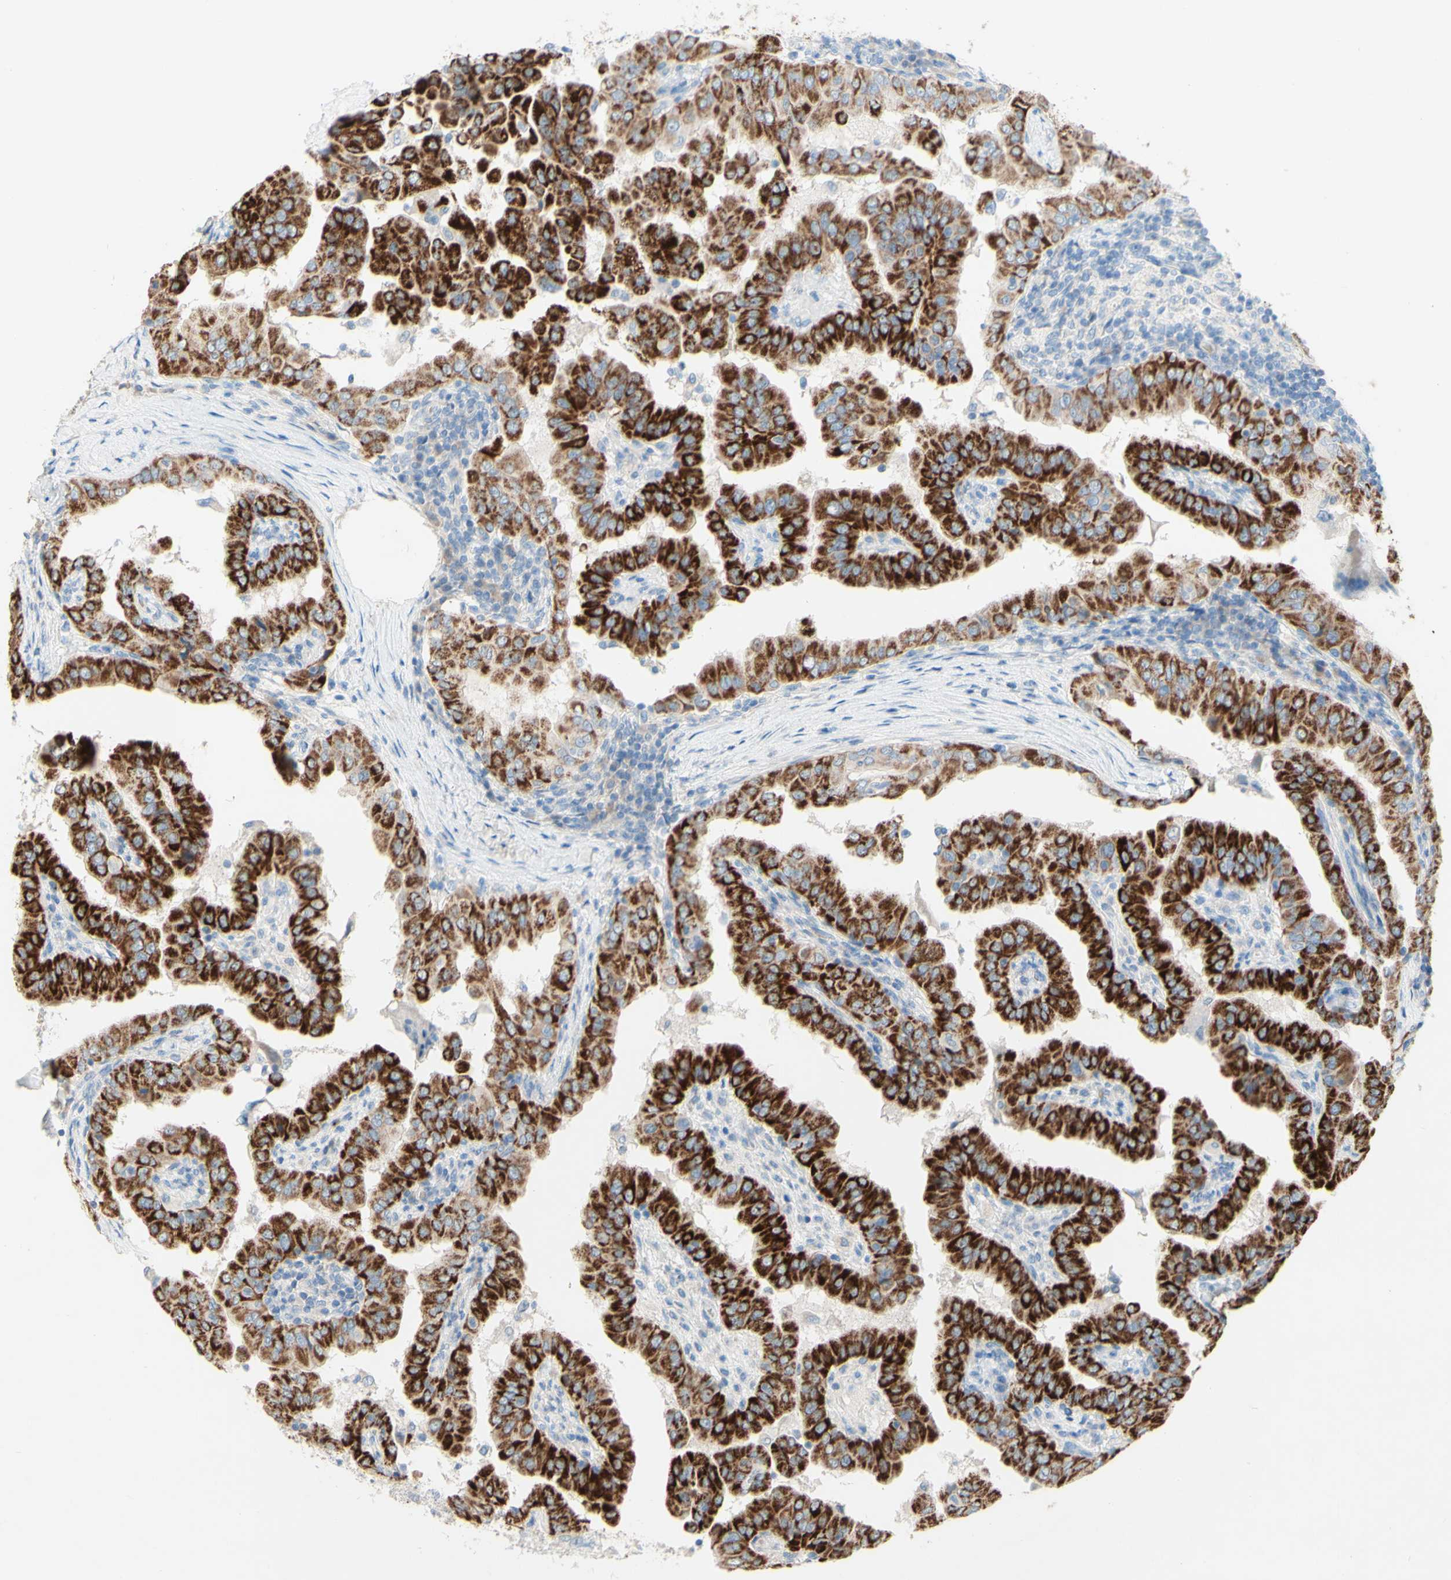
{"staining": {"intensity": "strong", "quantity": ">75%", "location": "cytoplasmic/membranous"}, "tissue": "thyroid cancer", "cell_type": "Tumor cells", "image_type": "cancer", "snomed": [{"axis": "morphology", "description": "Papillary adenocarcinoma, NOS"}, {"axis": "topography", "description": "Thyroid gland"}], "caption": "Thyroid cancer stained with a protein marker shows strong staining in tumor cells.", "gene": "ACADL", "patient": {"sex": "male", "age": 33}}